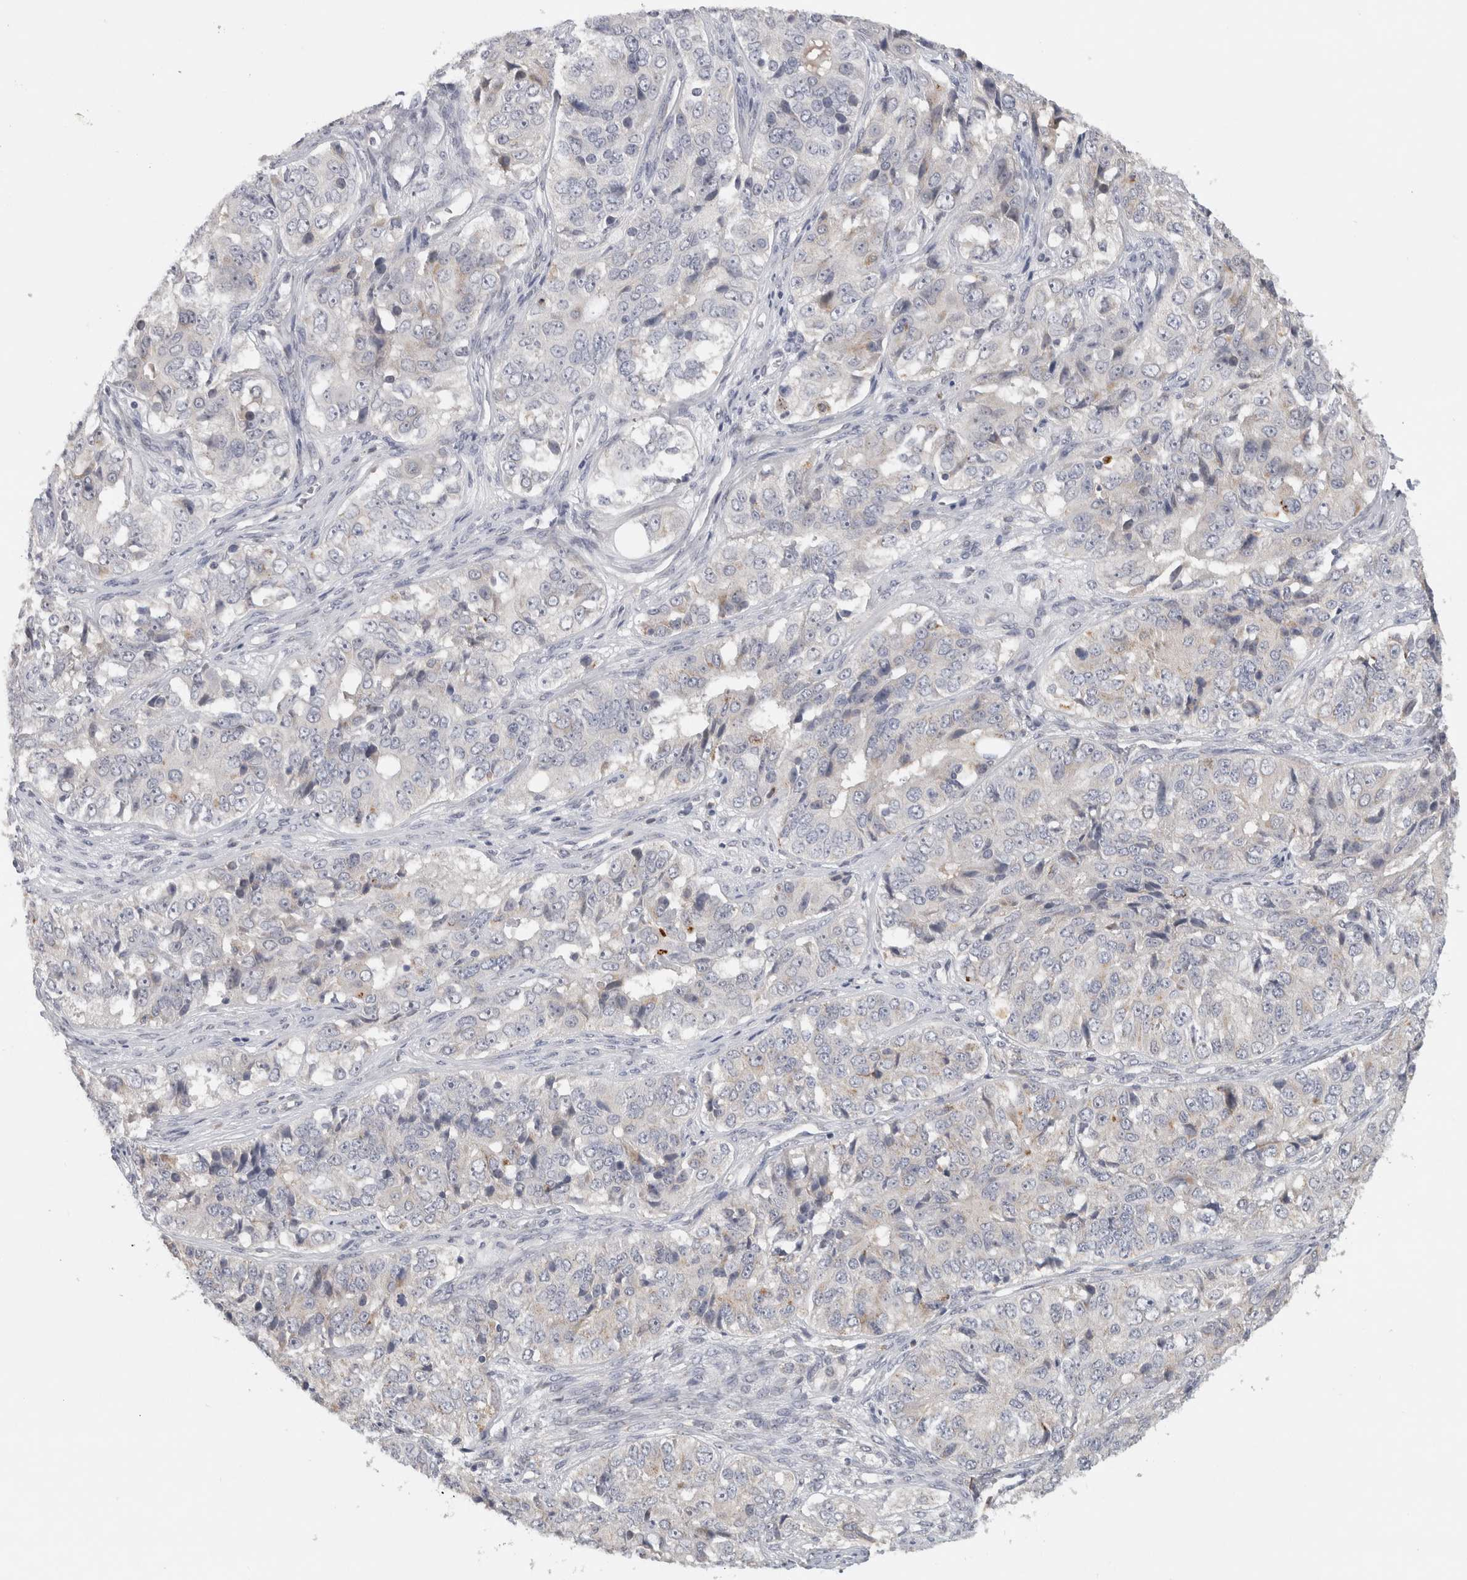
{"staining": {"intensity": "negative", "quantity": "none", "location": "none"}, "tissue": "ovarian cancer", "cell_type": "Tumor cells", "image_type": "cancer", "snomed": [{"axis": "morphology", "description": "Carcinoma, endometroid"}, {"axis": "topography", "description": "Ovary"}], "caption": "A micrograph of ovarian endometroid carcinoma stained for a protein demonstrates no brown staining in tumor cells.", "gene": "MGAT1", "patient": {"sex": "female", "age": 51}}